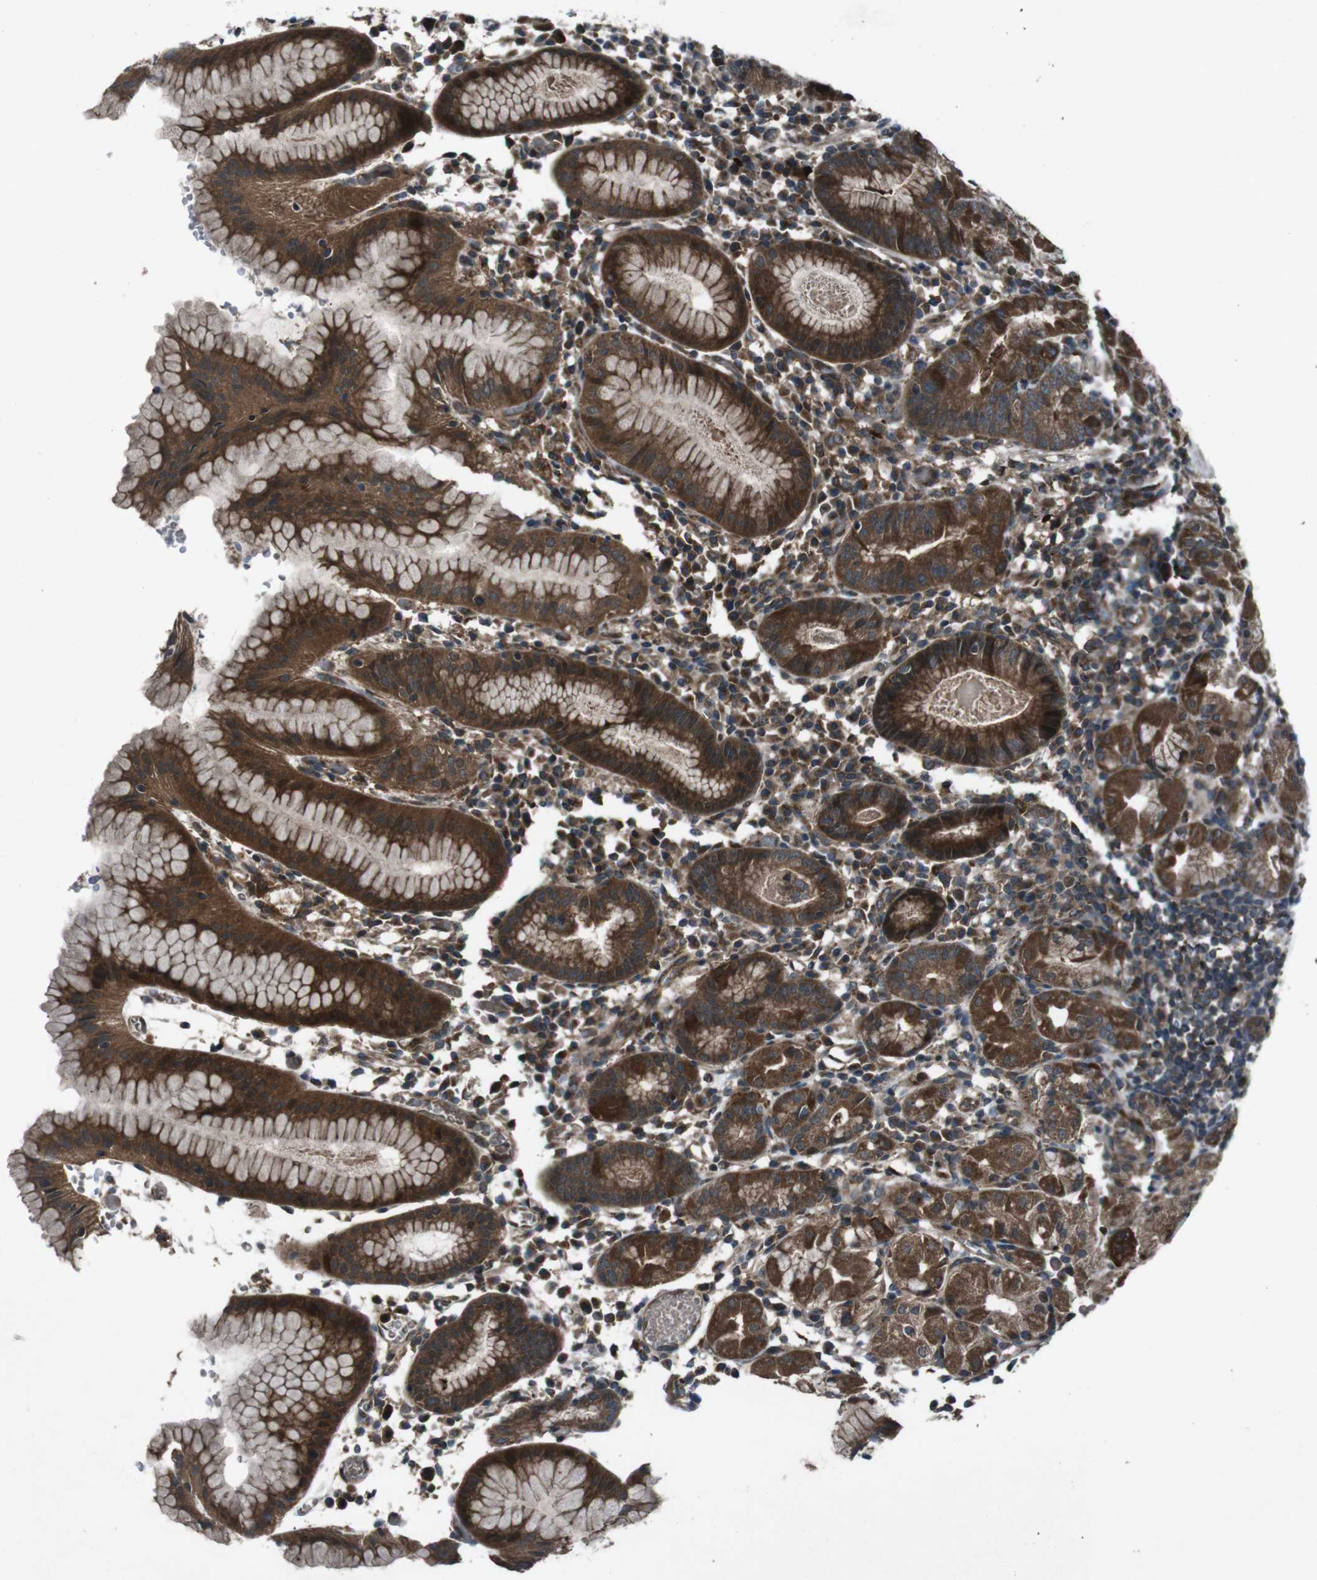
{"staining": {"intensity": "strong", "quantity": ">75%", "location": "cytoplasmic/membranous"}, "tissue": "stomach", "cell_type": "Glandular cells", "image_type": "normal", "snomed": [{"axis": "morphology", "description": "Normal tissue, NOS"}, {"axis": "topography", "description": "Stomach"}, {"axis": "topography", "description": "Stomach, lower"}], "caption": "DAB immunohistochemical staining of normal human stomach exhibits strong cytoplasmic/membranous protein expression in about >75% of glandular cells.", "gene": "SLC27A4", "patient": {"sex": "female", "age": 75}}